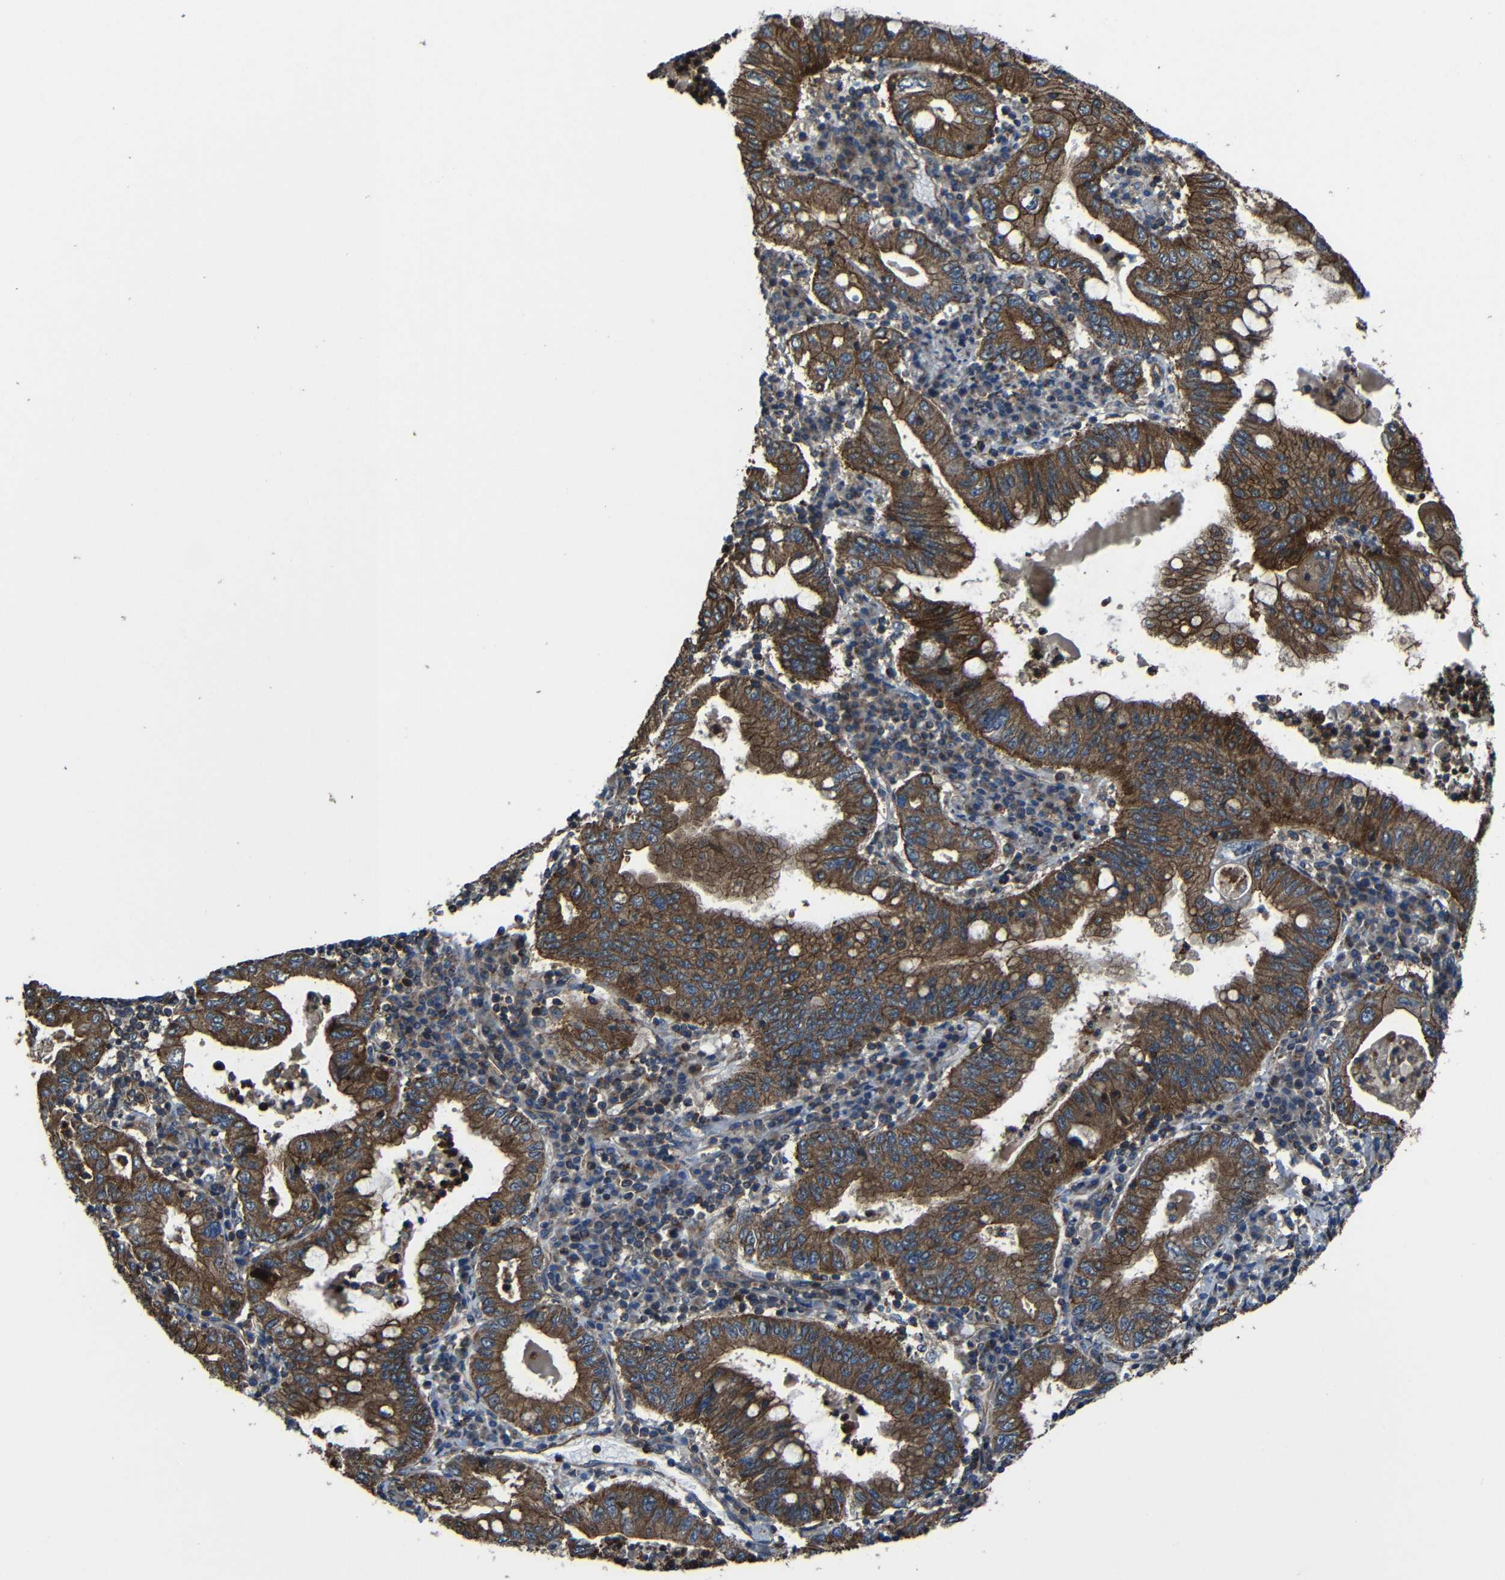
{"staining": {"intensity": "strong", "quantity": ">75%", "location": "cytoplasmic/membranous"}, "tissue": "stomach cancer", "cell_type": "Tumor cells", "image_type": "cancer", "snomed": [{"axis": "morphology", "description": "Normal tissue, NOS"}, {"axis": "morphology", "description": "Adenocarcinoma, NOS"}, {"axis": "topography", "description": "Esophagus"}, {"axis": "topography", "description": "Stomach, upper"}, {"axis": "topography", "description": "Peripheral nerve tissue"}], "caption": "Human stomach cancer (adenocarcinoma) stained for a protein (brown) shows strong cytoplasmic/membranous positive positivity in approximately >75% of tumor cells.", "gene": "PTCH1", "patient": {"sex": "male", "age": 62}}